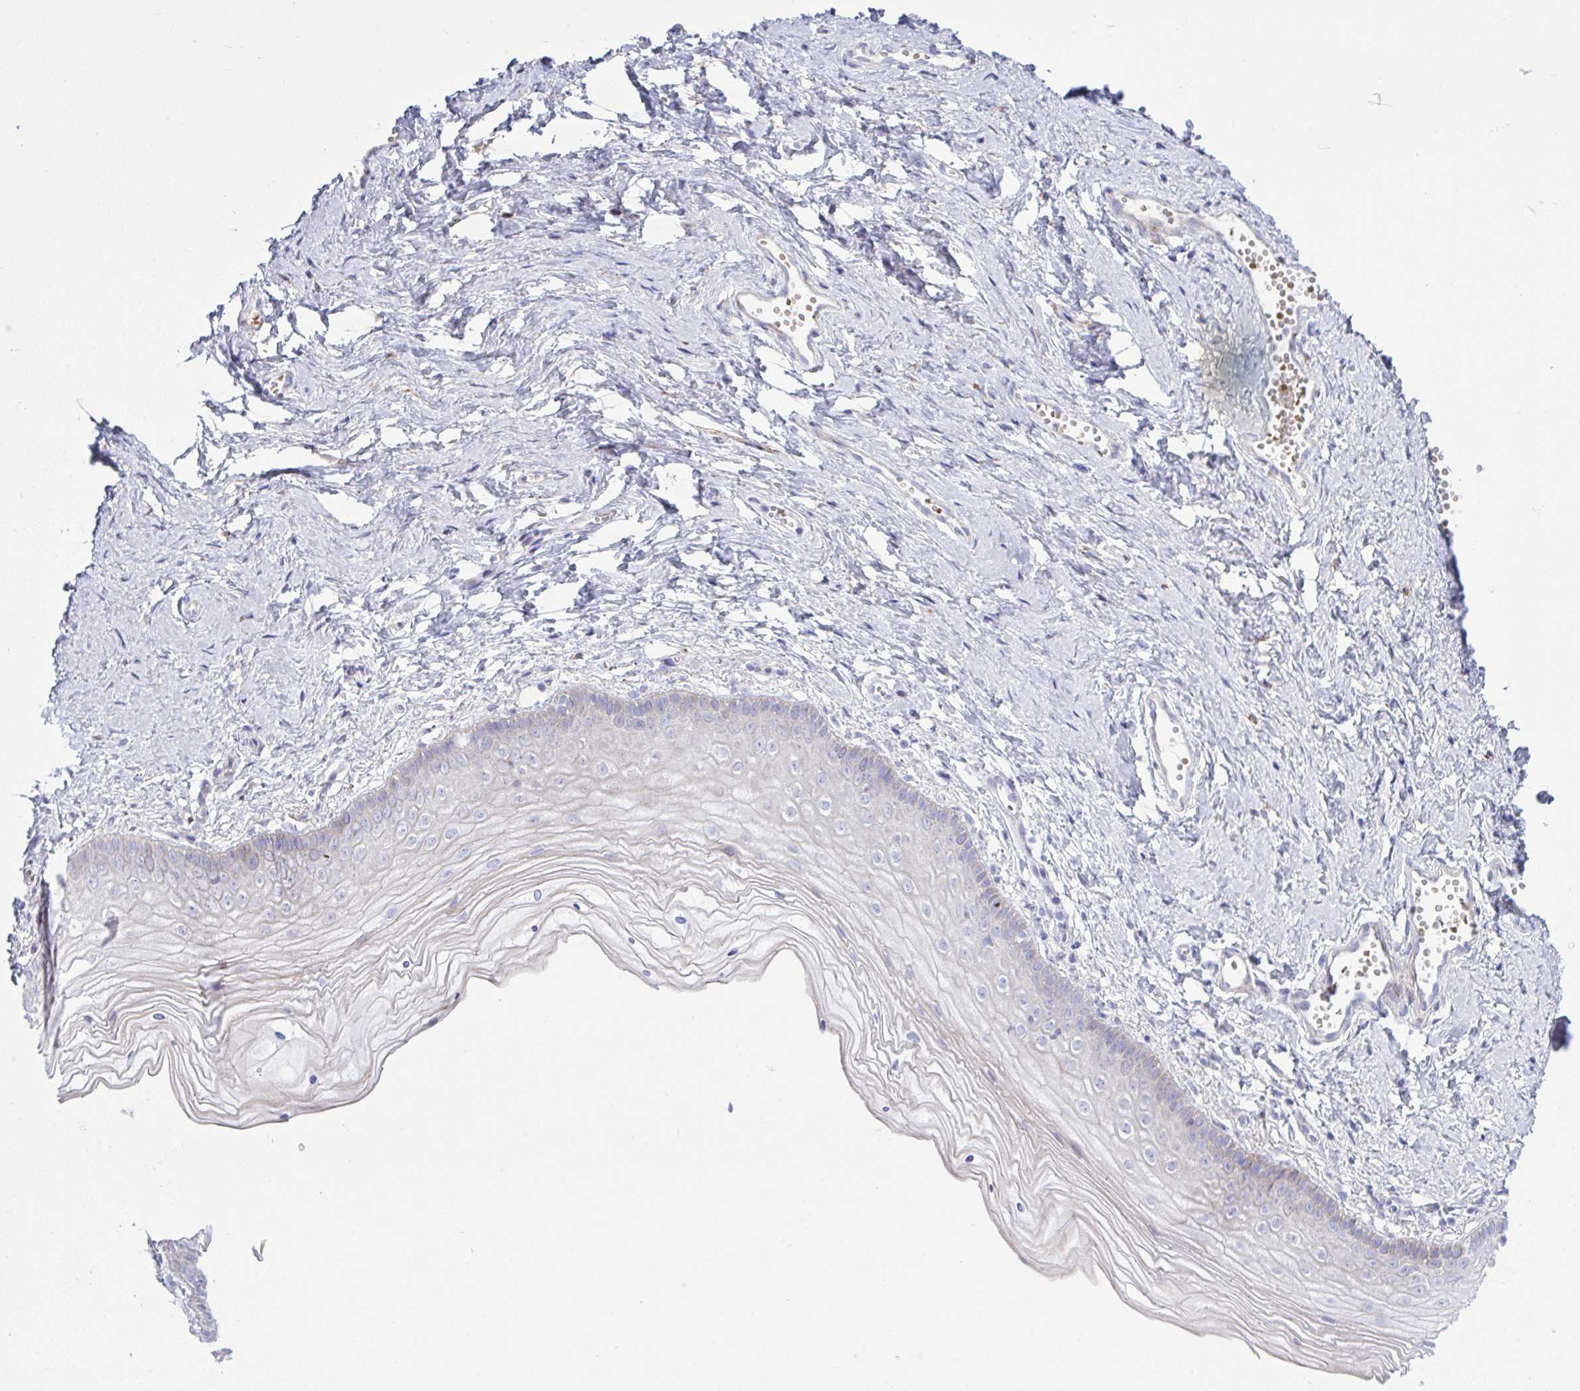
{"staining": {"intensity": "negative", "quantity": "none", "location": "none"}, "tissue": "vagina", "cell_type": "Squamous epithelial cells", "image_type": "normal", "snomed": [{"axis": "morphology", "description": "Normal tissue, NOS"}, {"axis": "topography", "description": "Vagina"}], "caption": "Squamous epithelial cells are negative for brown protein staining in unremarkable vagina. (IHC, brightfield microscopy, high magnification).", "gene": "NTN1", "patient": {"sex": "female", "age": 38}}